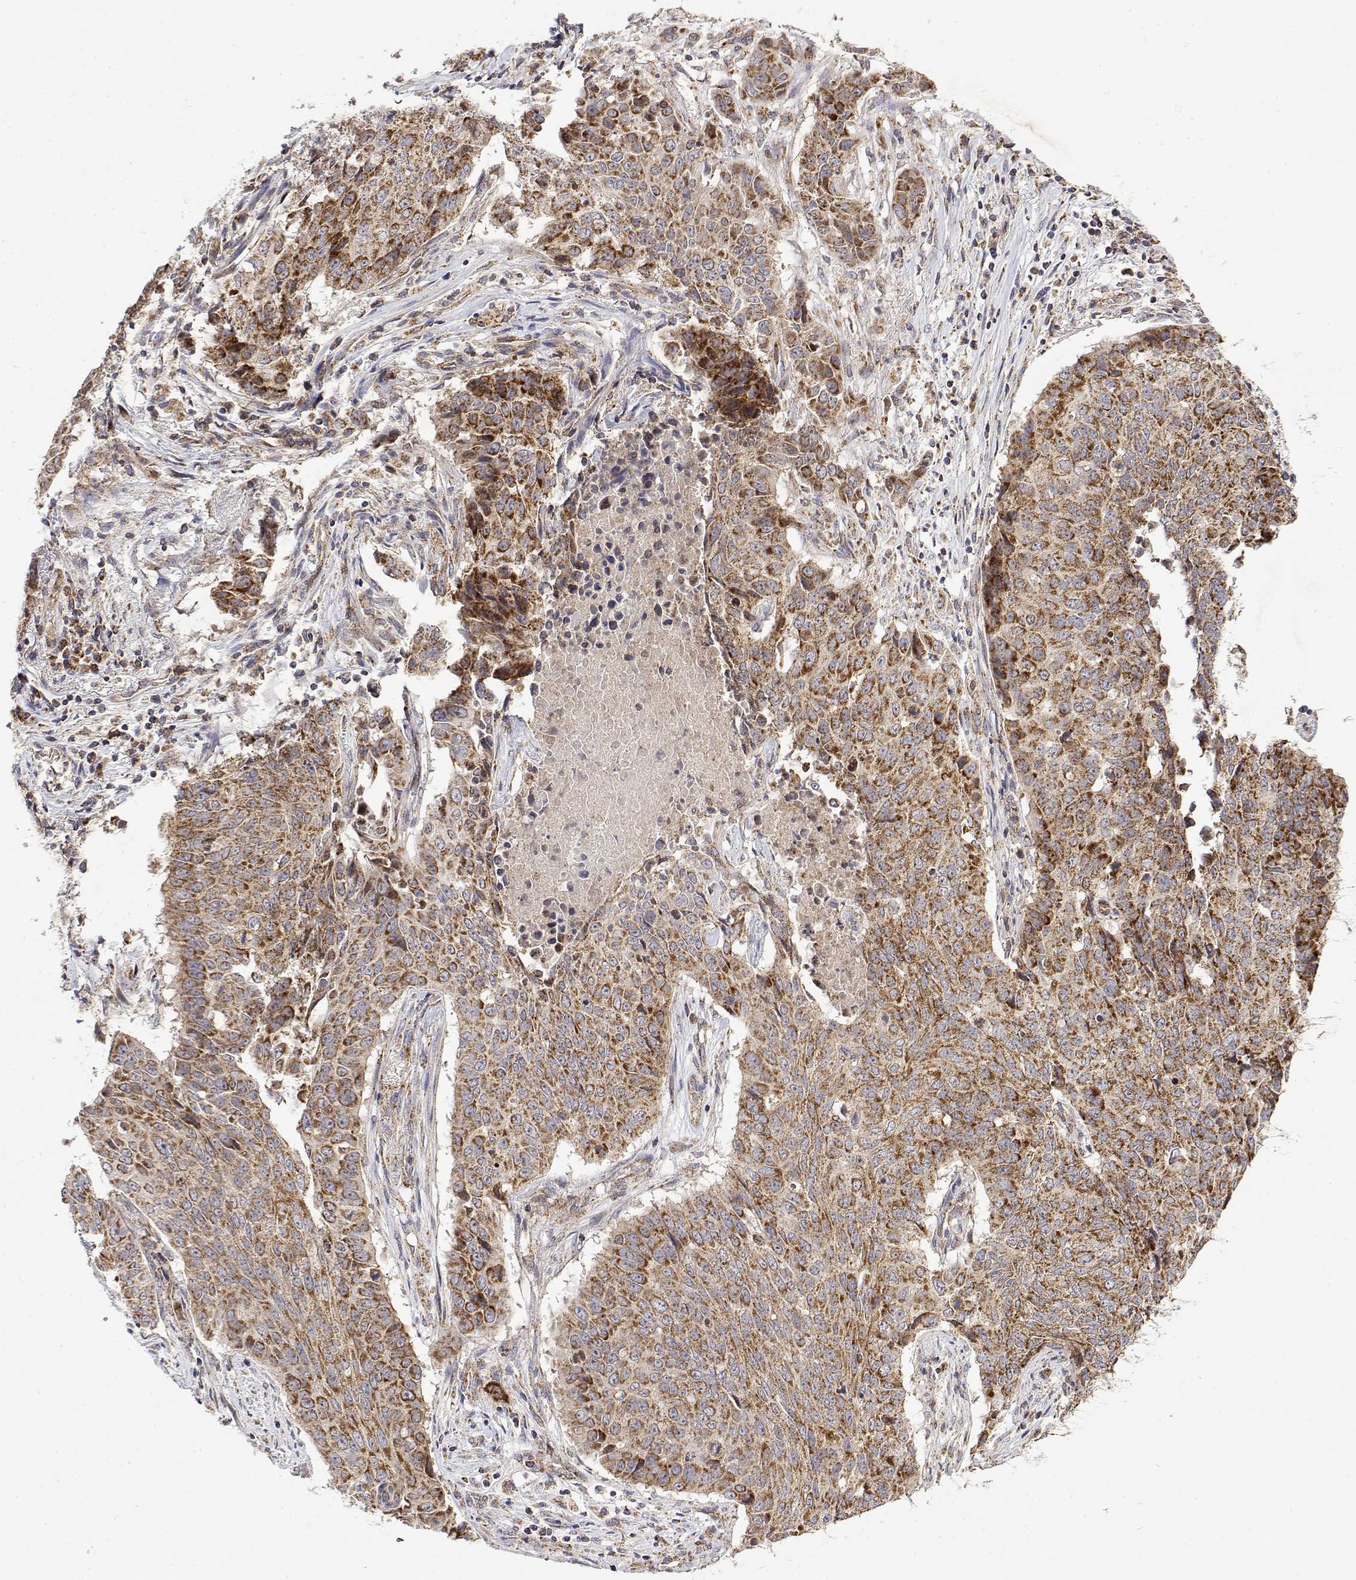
{"staining": {"intensity": "moderate", "quantity": ">75%", "location": "cytoplasmic/membranous"}, "tissue": "lung cancer", "cell_type": "Tumor cells", "image_type": "cancer", "snomed": [{"axis": "morphology", "description": "Normal tissue, NOS"}, {"axis": "morphology", "description": "Squamous cell carcinoma, NOS"}, {"axis": "topography", "description": "Bronchus"}, {"axis": "topography", "description": "Lung"}], "caption": "Immunohistochemical staining of squamous cell carcinoma (lung) demonstrates medium levels of moderate cytoplasmic/membranous positivity in approximately >75% of tumor cells. (DAB (3,3'-diaminobenzidine) = brown stain, brightfield microscopy at high magnification).", "gene": "GADD45GIP1", "patient": {"sex": "male", "age": 64}}